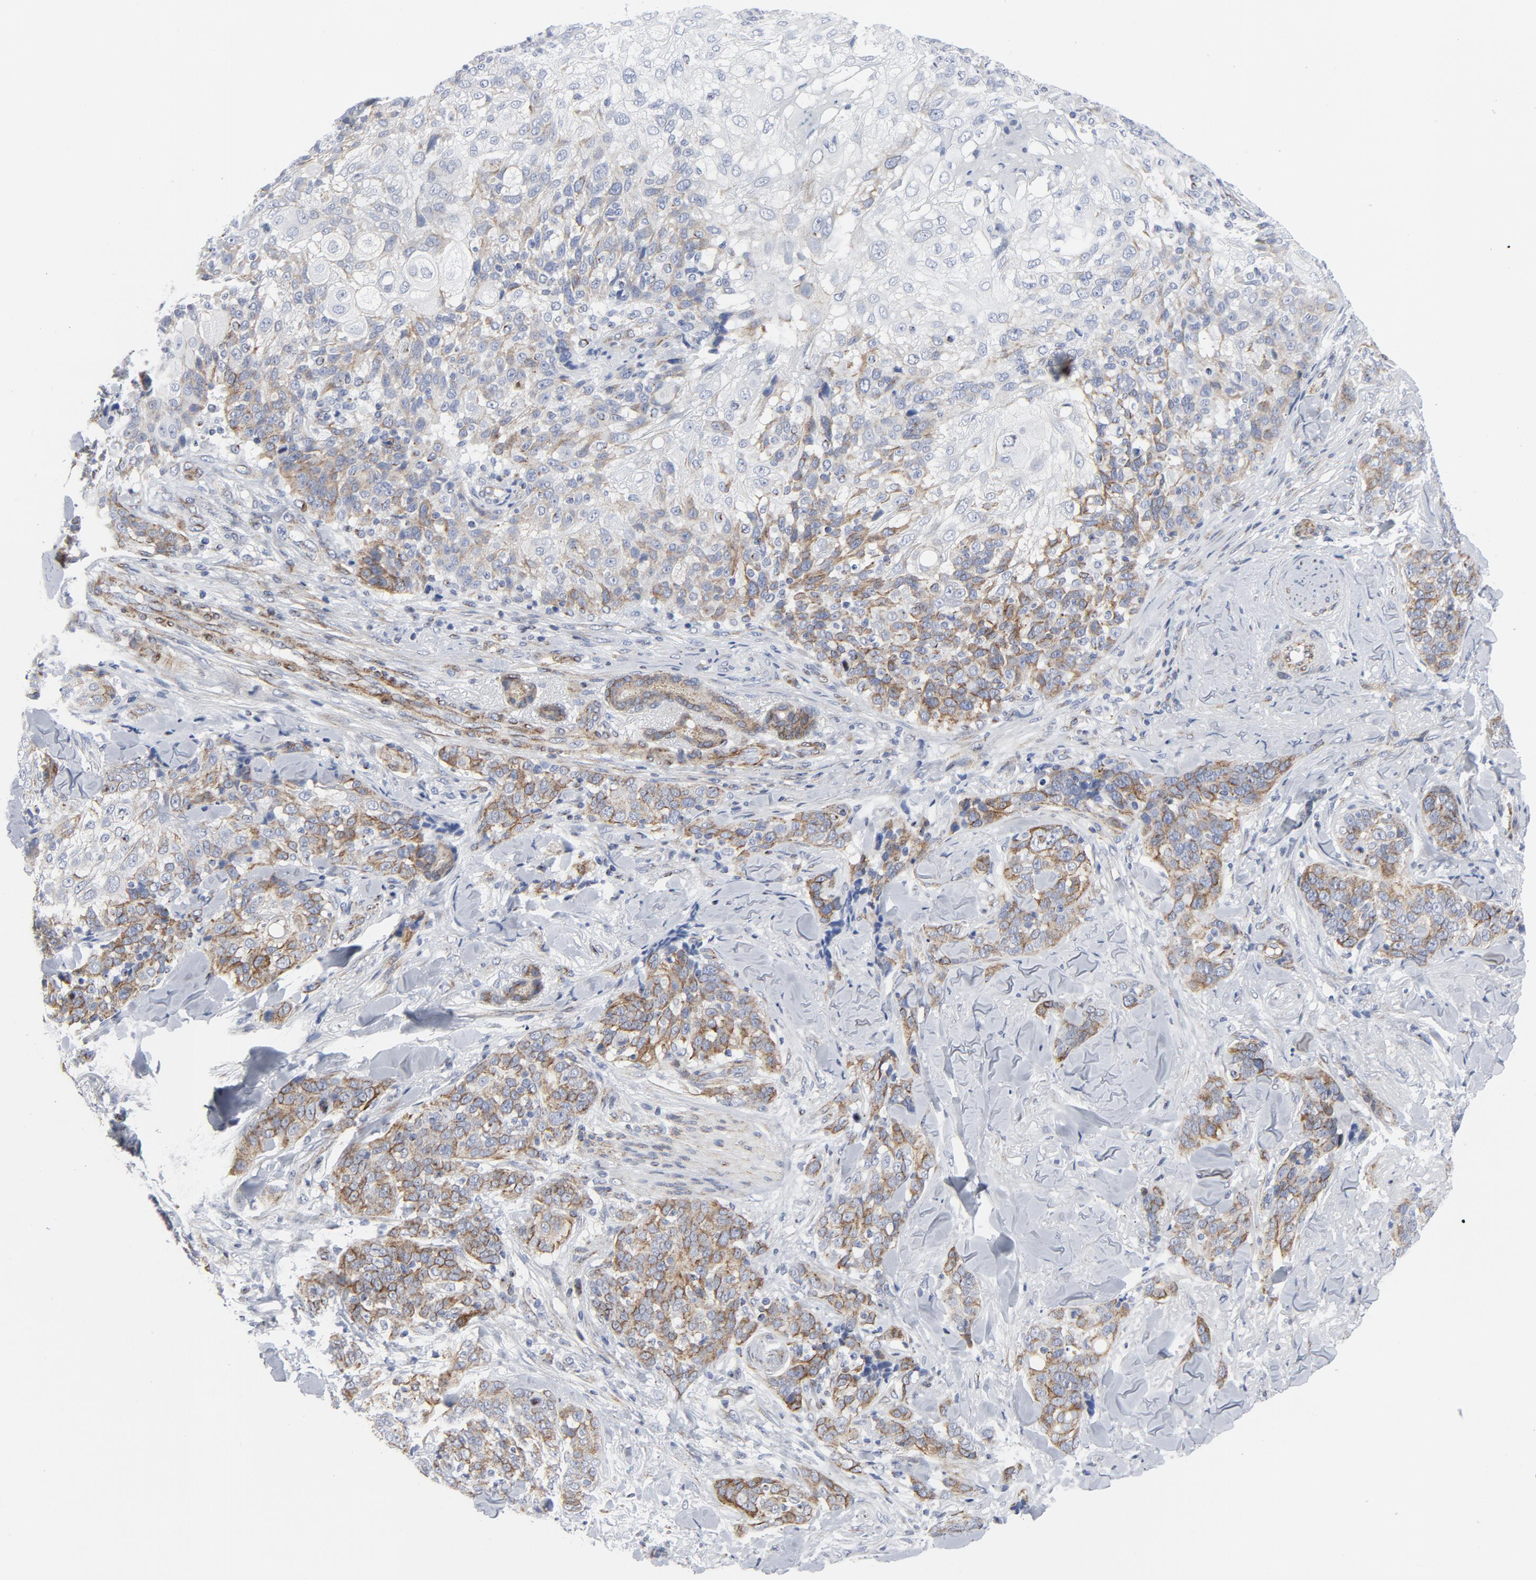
{"staining": {"intensity": "negative", "quantity": "none", "location": "none"}, "tissue": "skin cancer", "cell_type": "Tumor cells", "image_type": "cancer", "snomed": [{"axis": "morphology", "description": "Normal tissue, NOS"}, {"axis": "morphology", "description": "Squamous cell carcinoma, NOS"}, {"axis": "topography", "description": "Skin"}], "caption": "IHC photomicrograph of neoplastic tissue: human skin cancer stained with DAB shows no significant protein positivity in tumor cells.", "gene": "TUBB1", "patient": {"sex": "female", "age": 83}}